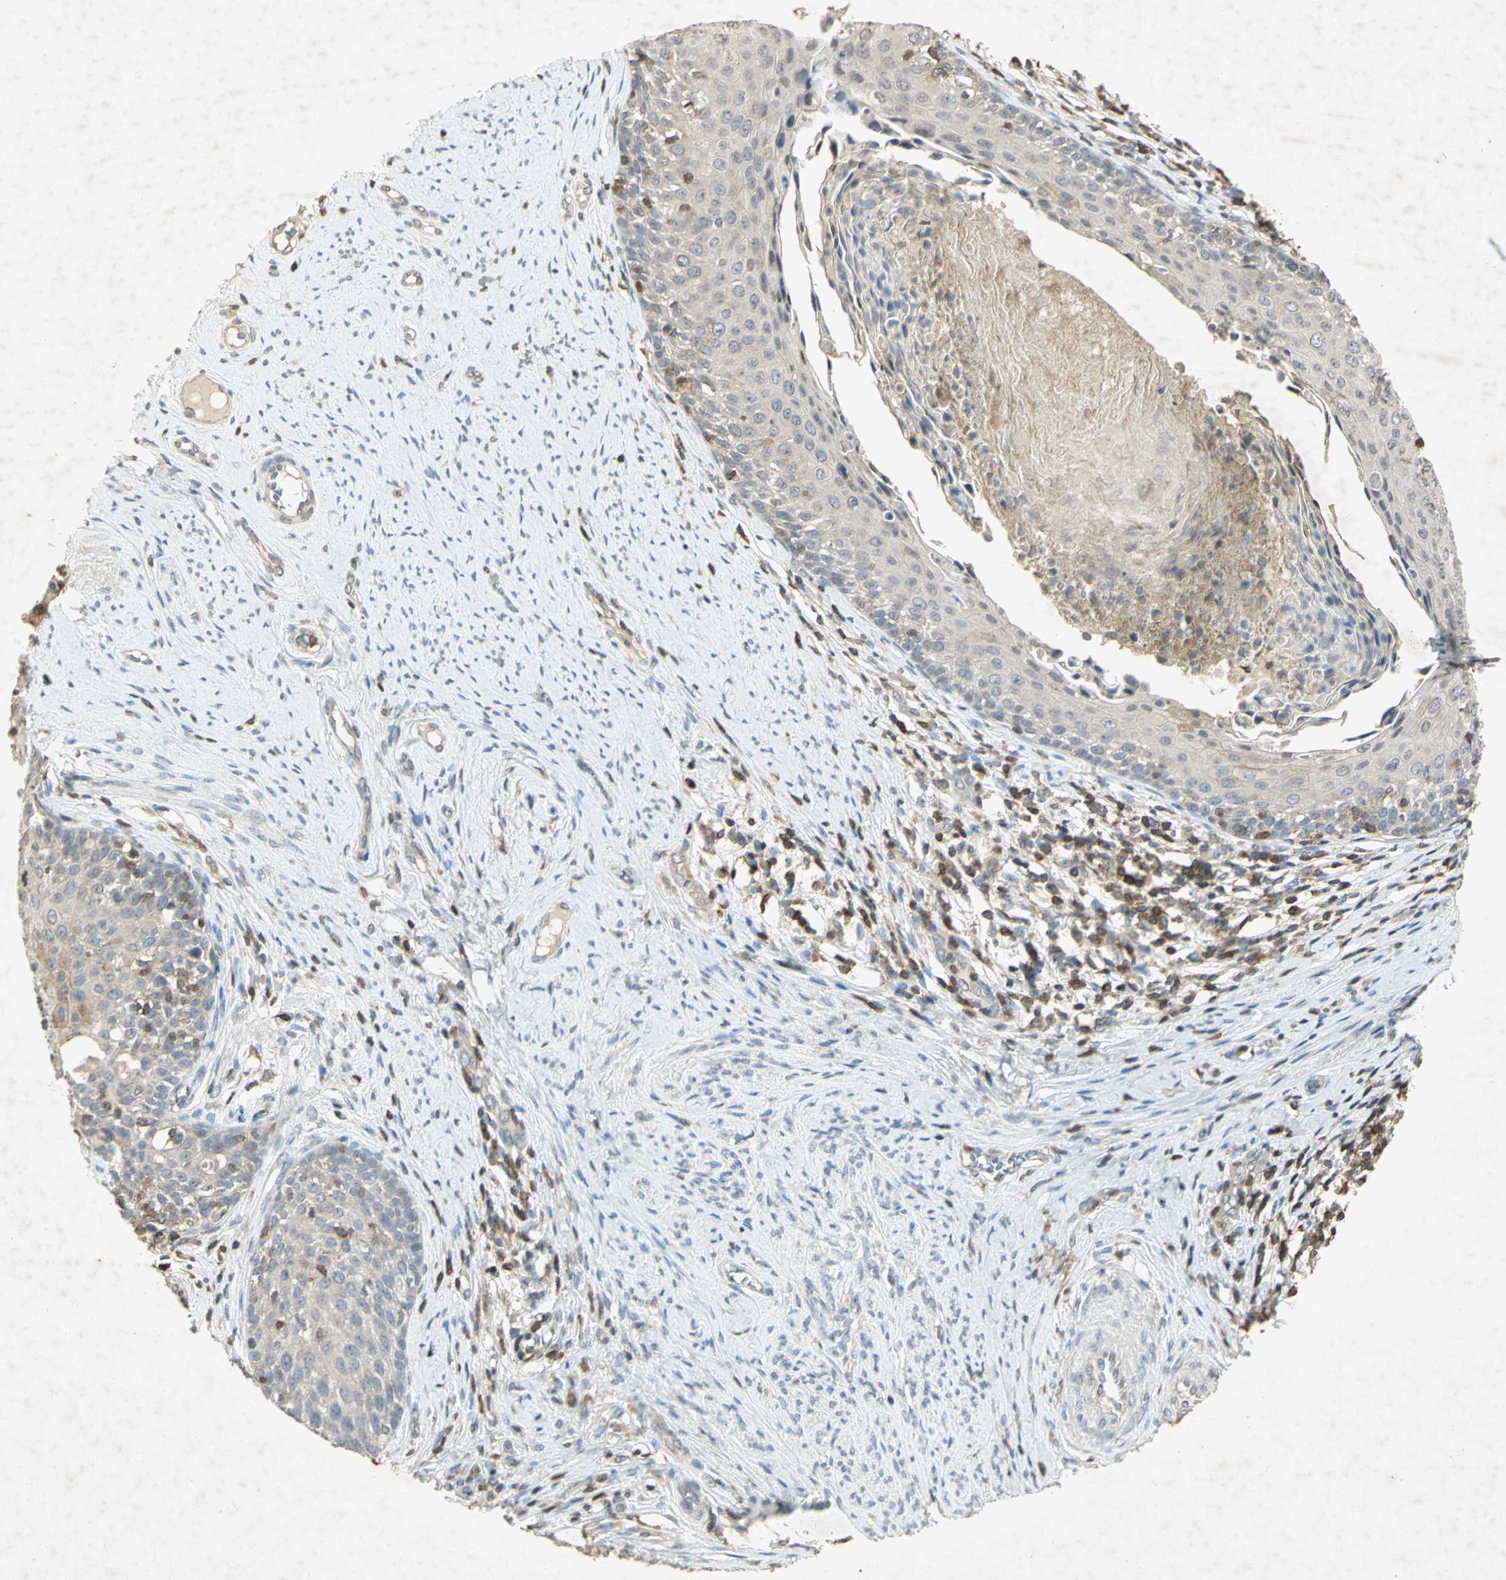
{"staining": {"intensity": "weak", "quantity": "<25%", "location": "cytoplasmic/membranous"}, "tissue": "cervical cancer", "cell_type": "Tumor cells", "image_type": "cancer", "snomed": [{"axis": "morphology", "description": "Squamous cell carcinoma, NOS"}, {"axis": "morphology", "description": "Adenocarcinoma, NOS"}, {"axis": "topography", "description": "Cervix"}], "caption": "High magnification brightfield microscopy of squamous cell carcinoma (cervical) stained with DAB (brown) and counterstained with hematoxylin (blue): tumor cells show no significant staining.", "gene": "IL16", "patient": {"sex": "female", "age": 52}}